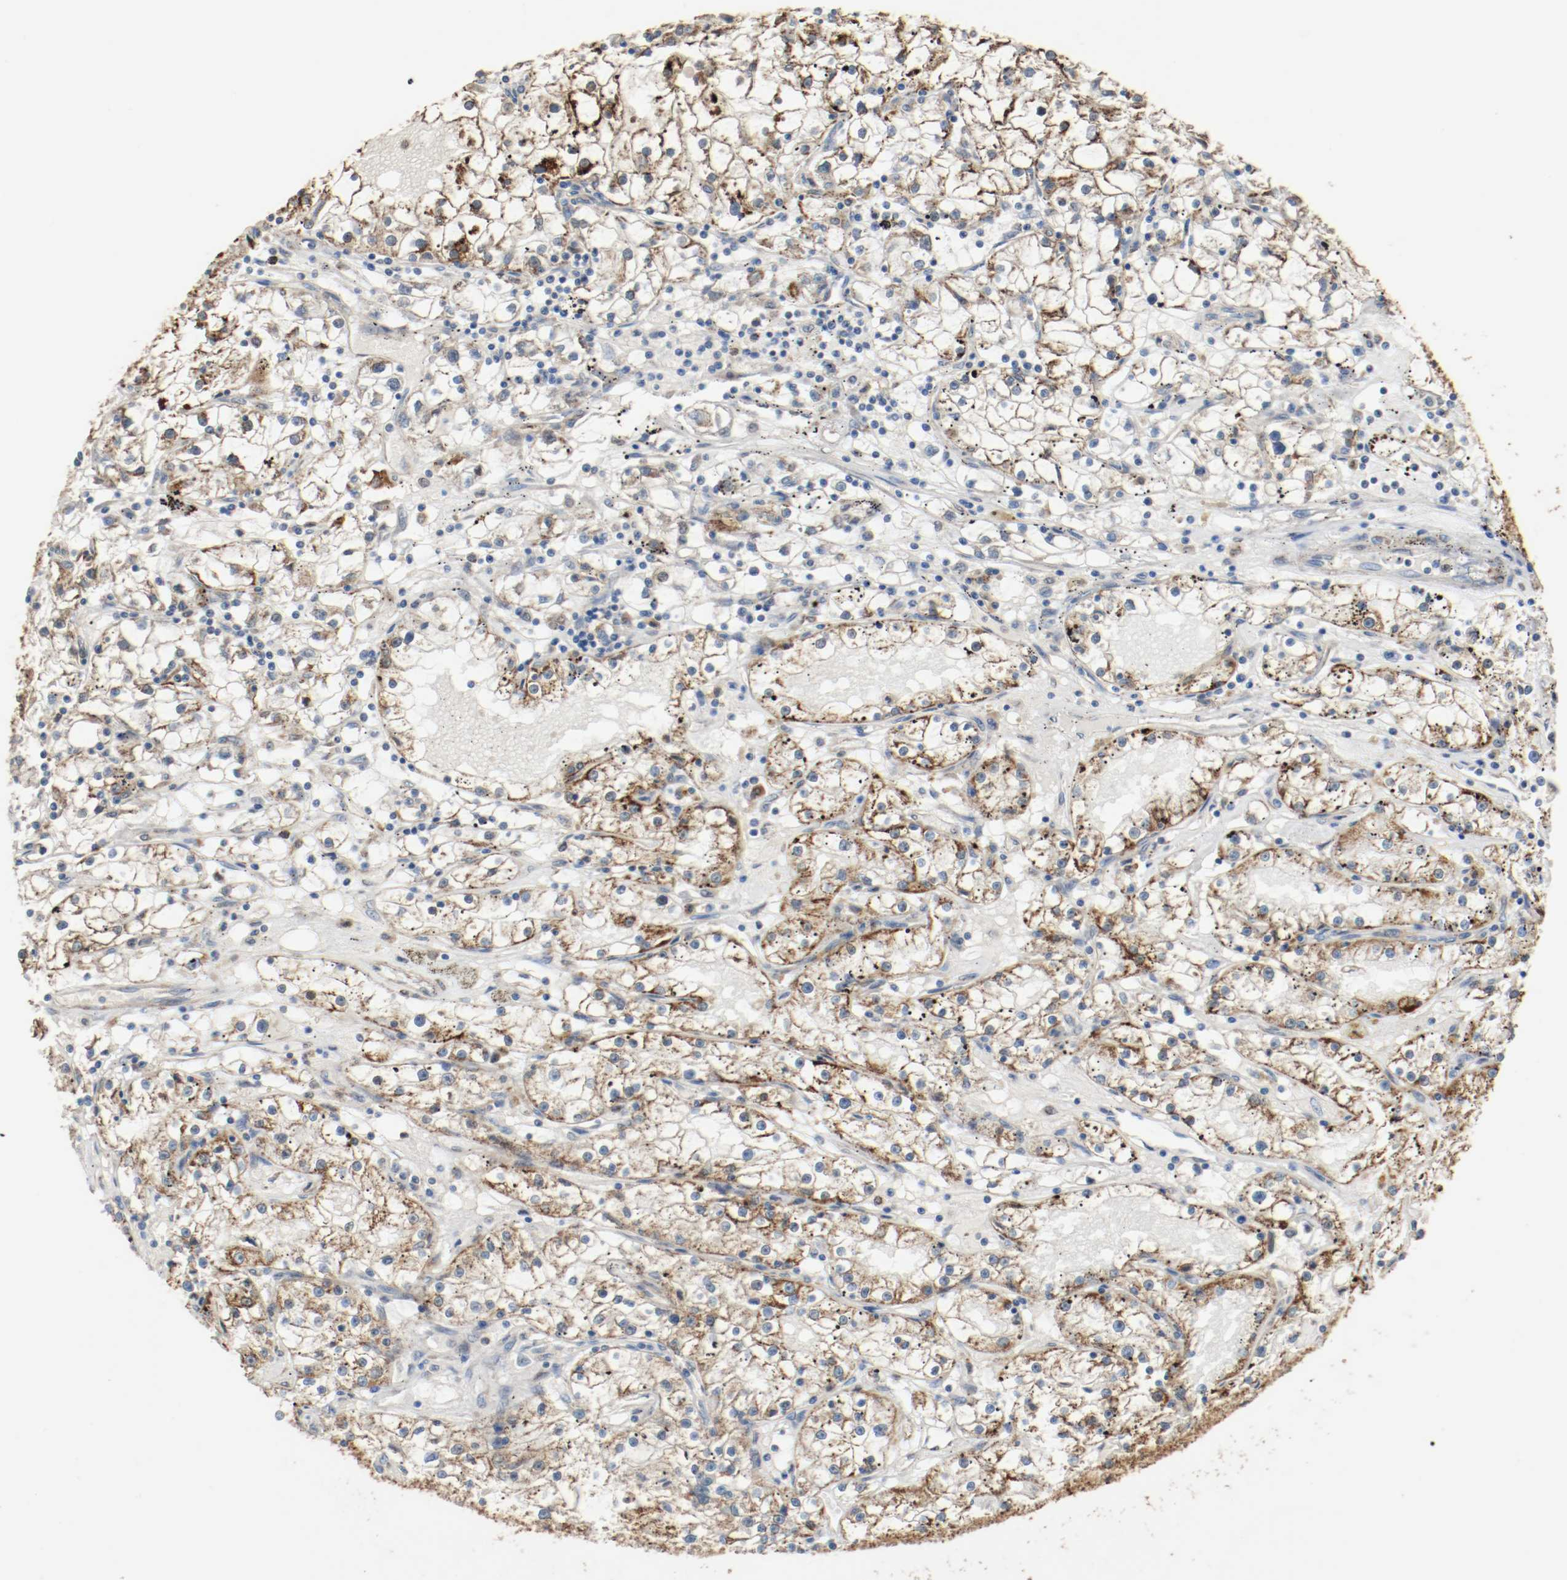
{"staining": {"intensity": "strong", "quantity": ">75%", "location": "cytoplasmic/membranous"}, "tissue": "renal cancer", "cell_type": "Tumor cells", "image_type": "cancer", "snomed": [{"axis": "morphology", "description": "Adenocarcinoma, NOS"}, {"axis": "topography", "description": "Kidney"}], "caption": "Immunohistochemical staining of renal cancer exhibits strong cytoplasmic/membranous protein expression in about >75% of tumor cells. (IHC, brightfield microscopy, high magnification).", "gene": "ALDH4A1", "patient": {"sex": "male", "age": 56}}